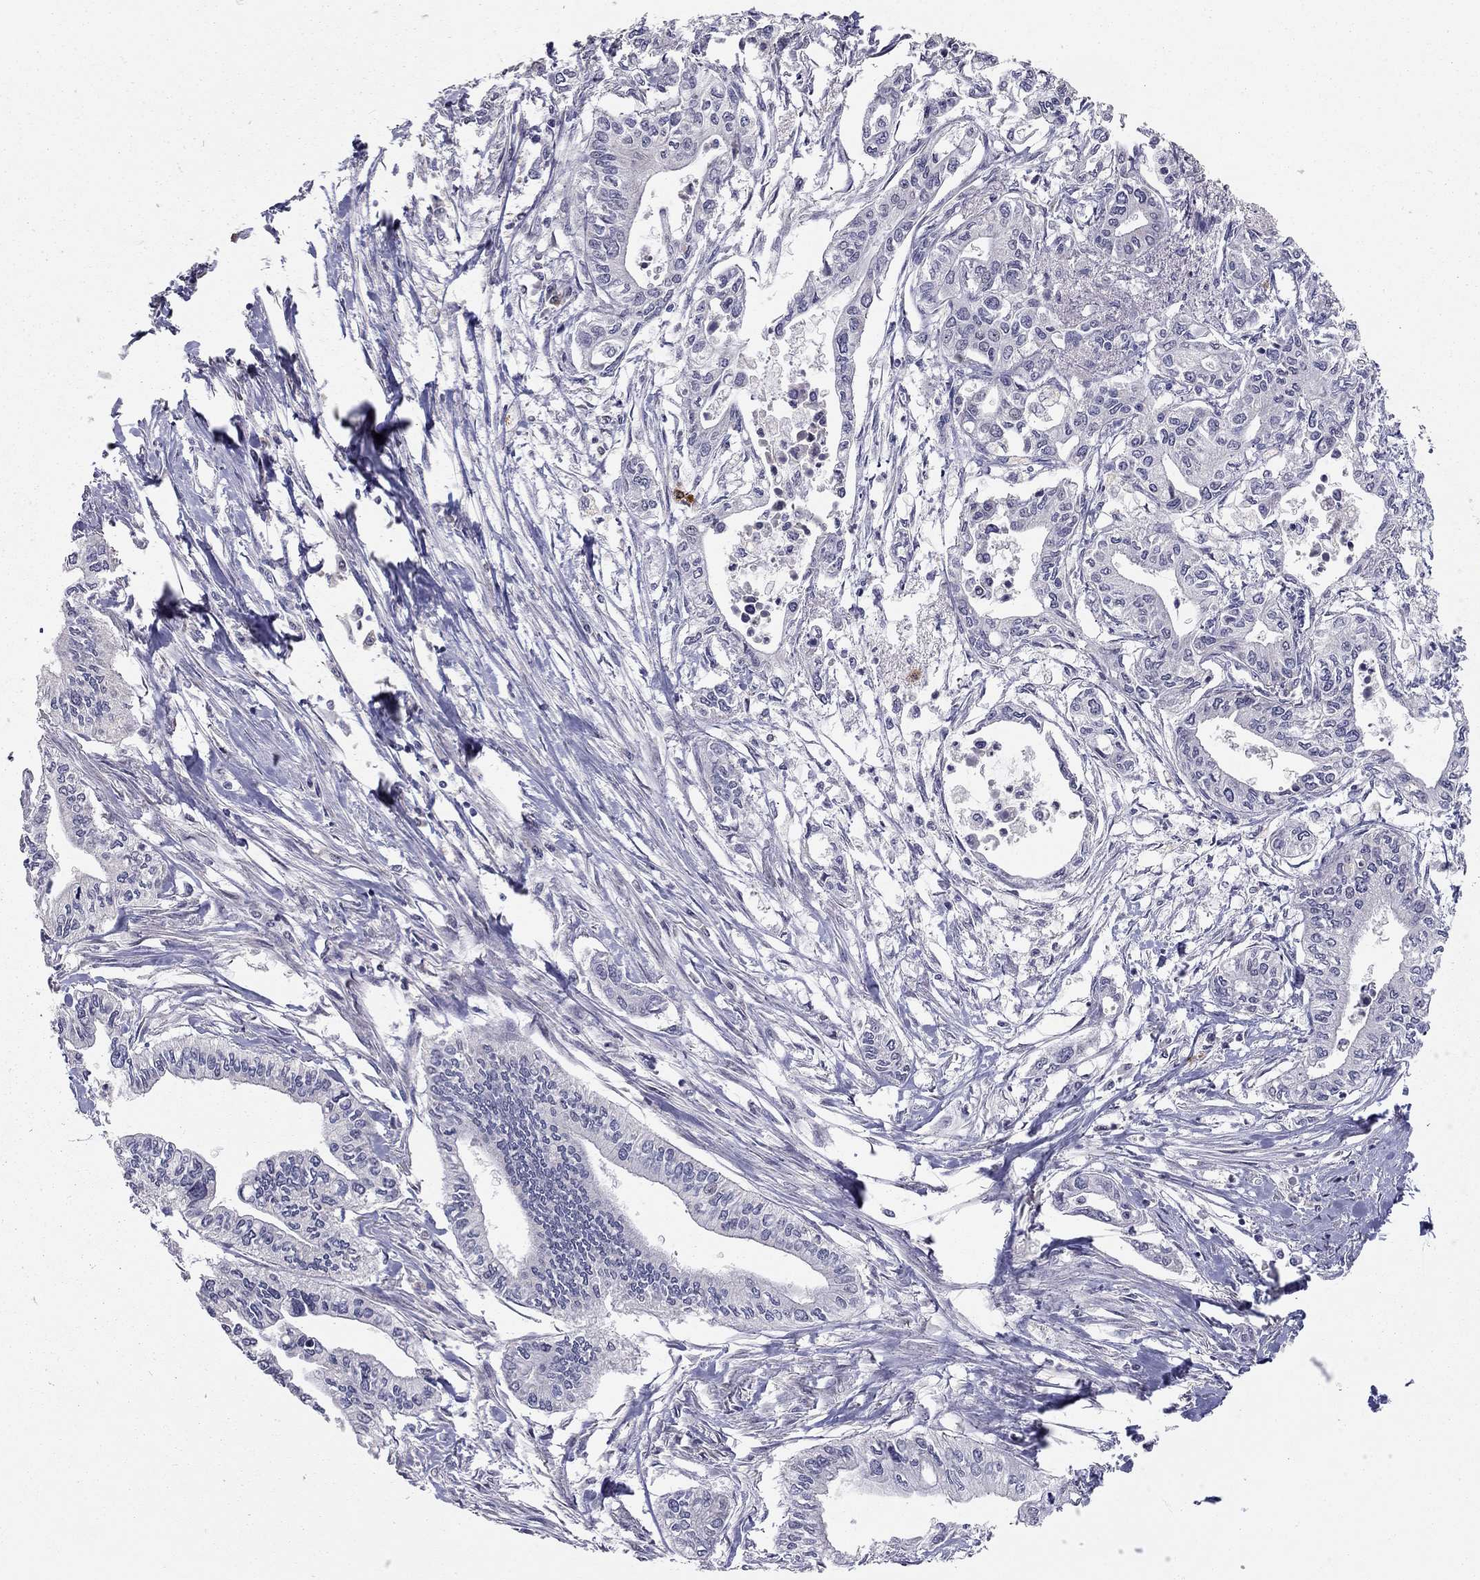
{"staining": {"intensity": "negative", "quantity": "none", "location": "none"}, "tissue": "pancreatic cancer", "cell_type": "Tumor cells", "image_type": "cancer", "snomed": [{"axis": "morphology", "description": "Adenocarcinoma, NOS"}, {"axis": "topography", "description": "Pancreas"}], "caption": "DAB (3,3'-diaminobenzidine) immunohistochemical staining of human adenocarcinoma (pancreatic) displays no significant positivity in tumor cells. The staining was performed using DAB (3,3'-diaminobenzidine) to visualize the protein expression in brown, while the nuclei were stained in blue with hematoxylin (Magnification: 20x).", "gene": "SCARB1", "patient": {"sex": "male", "age": 60}}